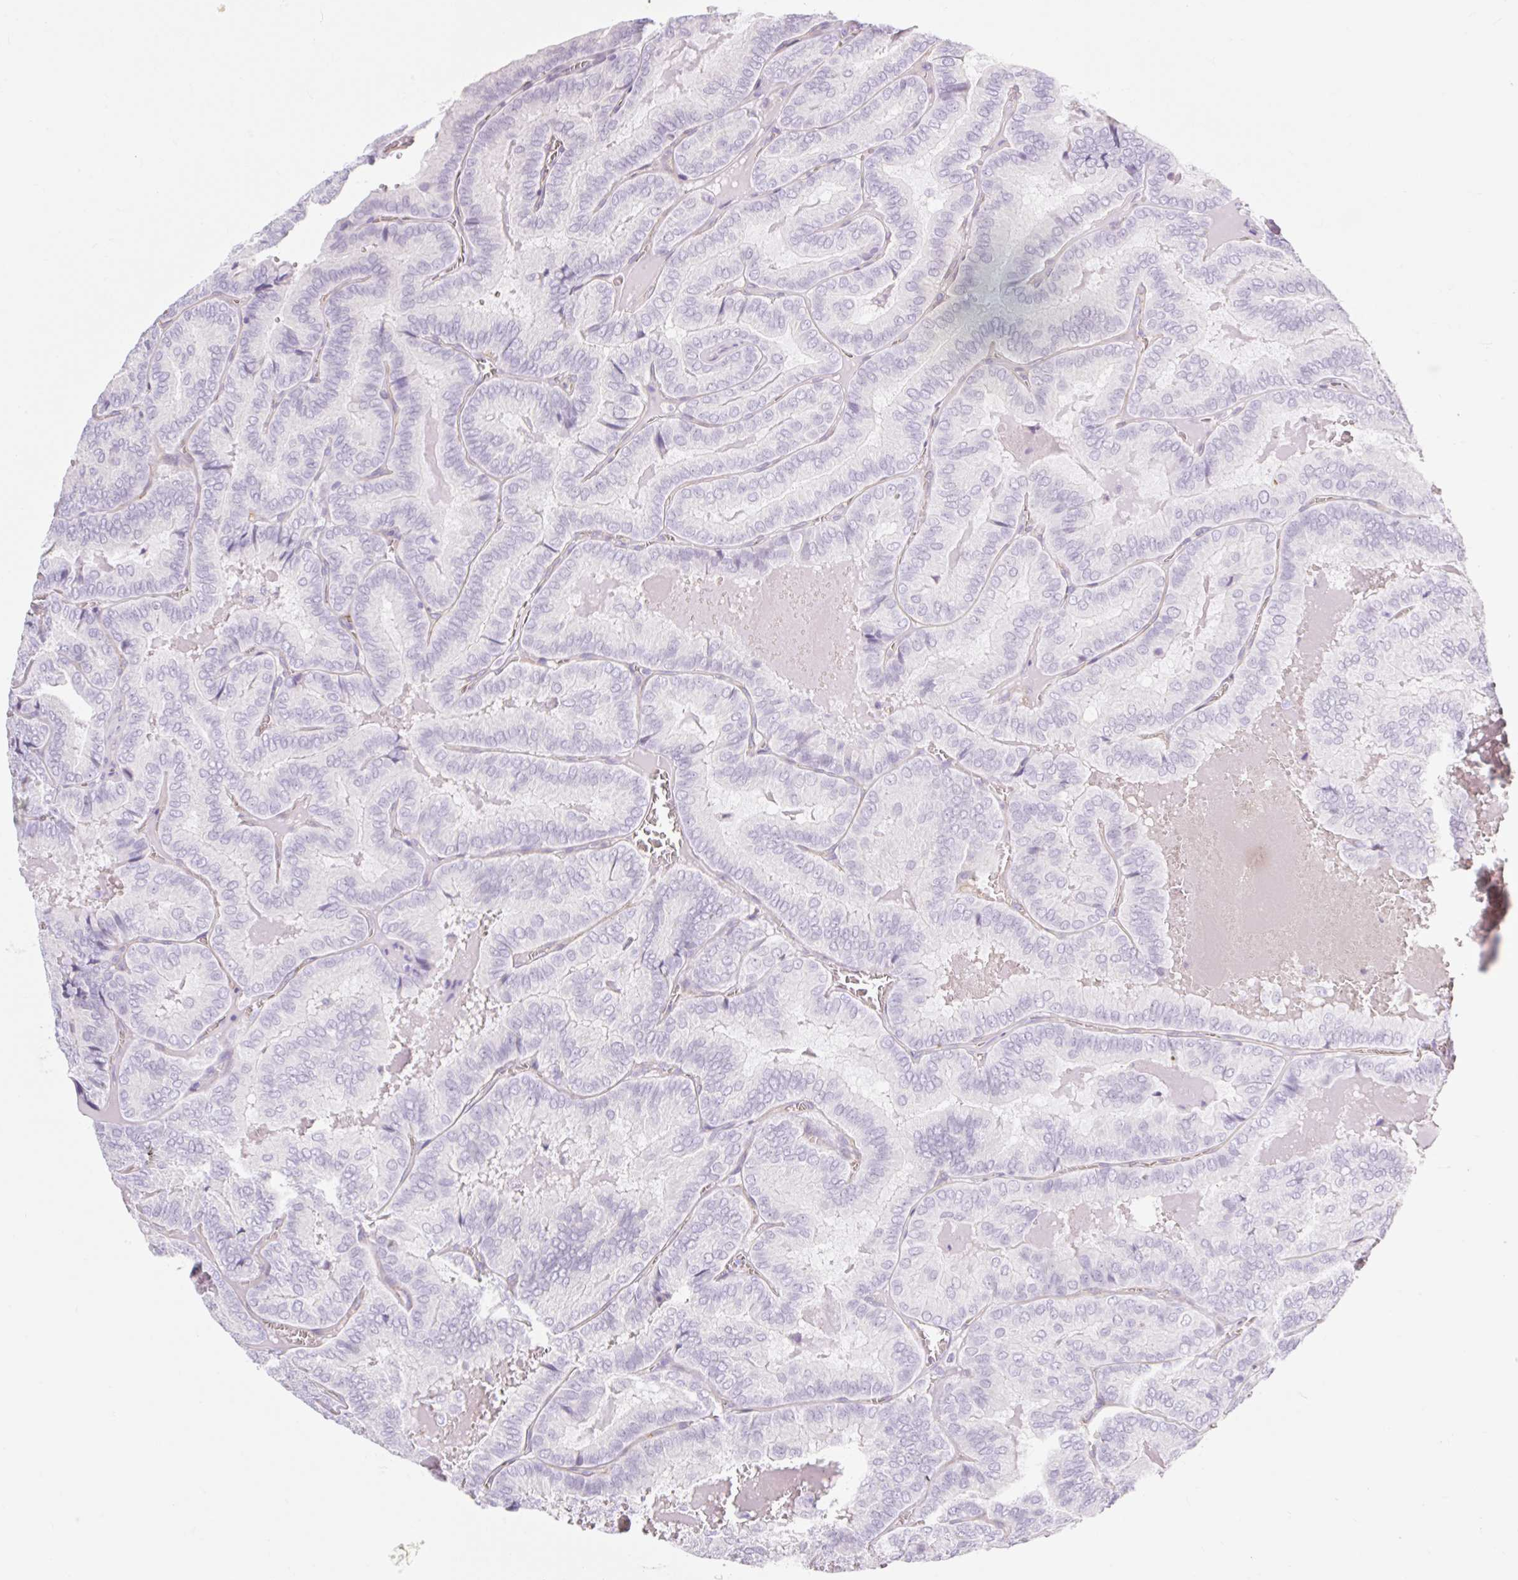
{"staining": {"intensity": "negative", "quantity": "none", "location": "none"}, "tissue": "thyroid cancer", "cell_type": "Tumor cells", "image_type": "cancer", "snomed": [{"axis": "morphology", "description": "Papillary adenocarcinoma, NOS"}, {"axis": "topography", "description": "Thyroid gland"}], "caption": "Immunohistochemistry (IHC) micrograph of human papillary adenocarcinoma (thyroid) stained for a protein (brown), which reveals no staining in tumor cells.", "gene": "BCAS1", "patient": {"sex": "female", "age": 75}}